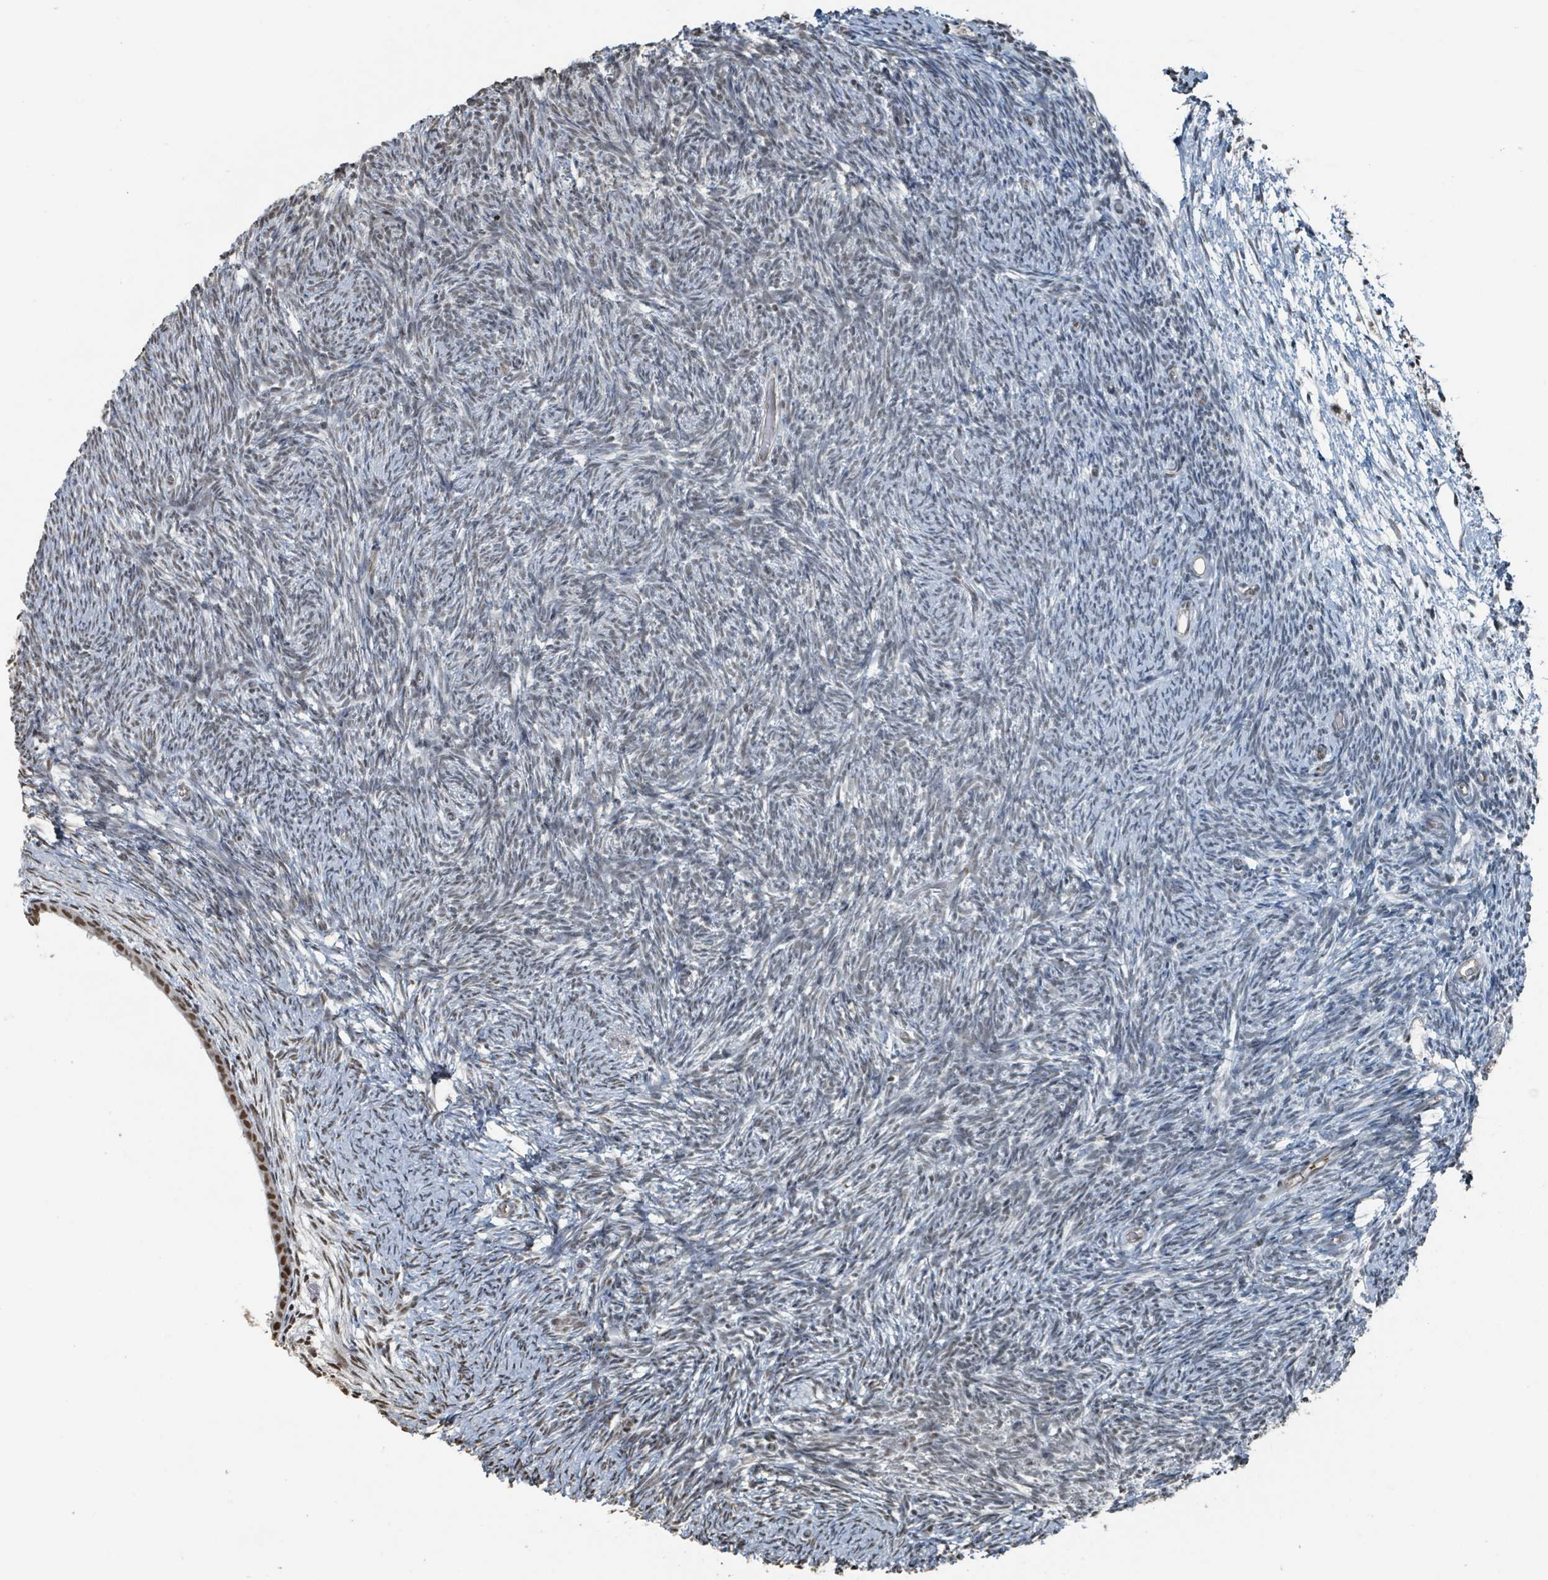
{"staining": {"intensity": "moderate", "quantity": "<25%", "location": "nuclear"}, "tissue": "ovary", "cell_type": "Ovarian stroma cells", "image_type": "normal", "snomed": [{"axis": "morphology", "description": "Normal tissue, NOS"}, {"axis": "topography", "description": "Ovary"}], "caption": "Ovarian stroma cells reveal low levels of moderate nuclear positivity in about <25% of cells in normal human ovary.", "gene": "PHIP", "patient": {"sex": "female", "age": 39}}